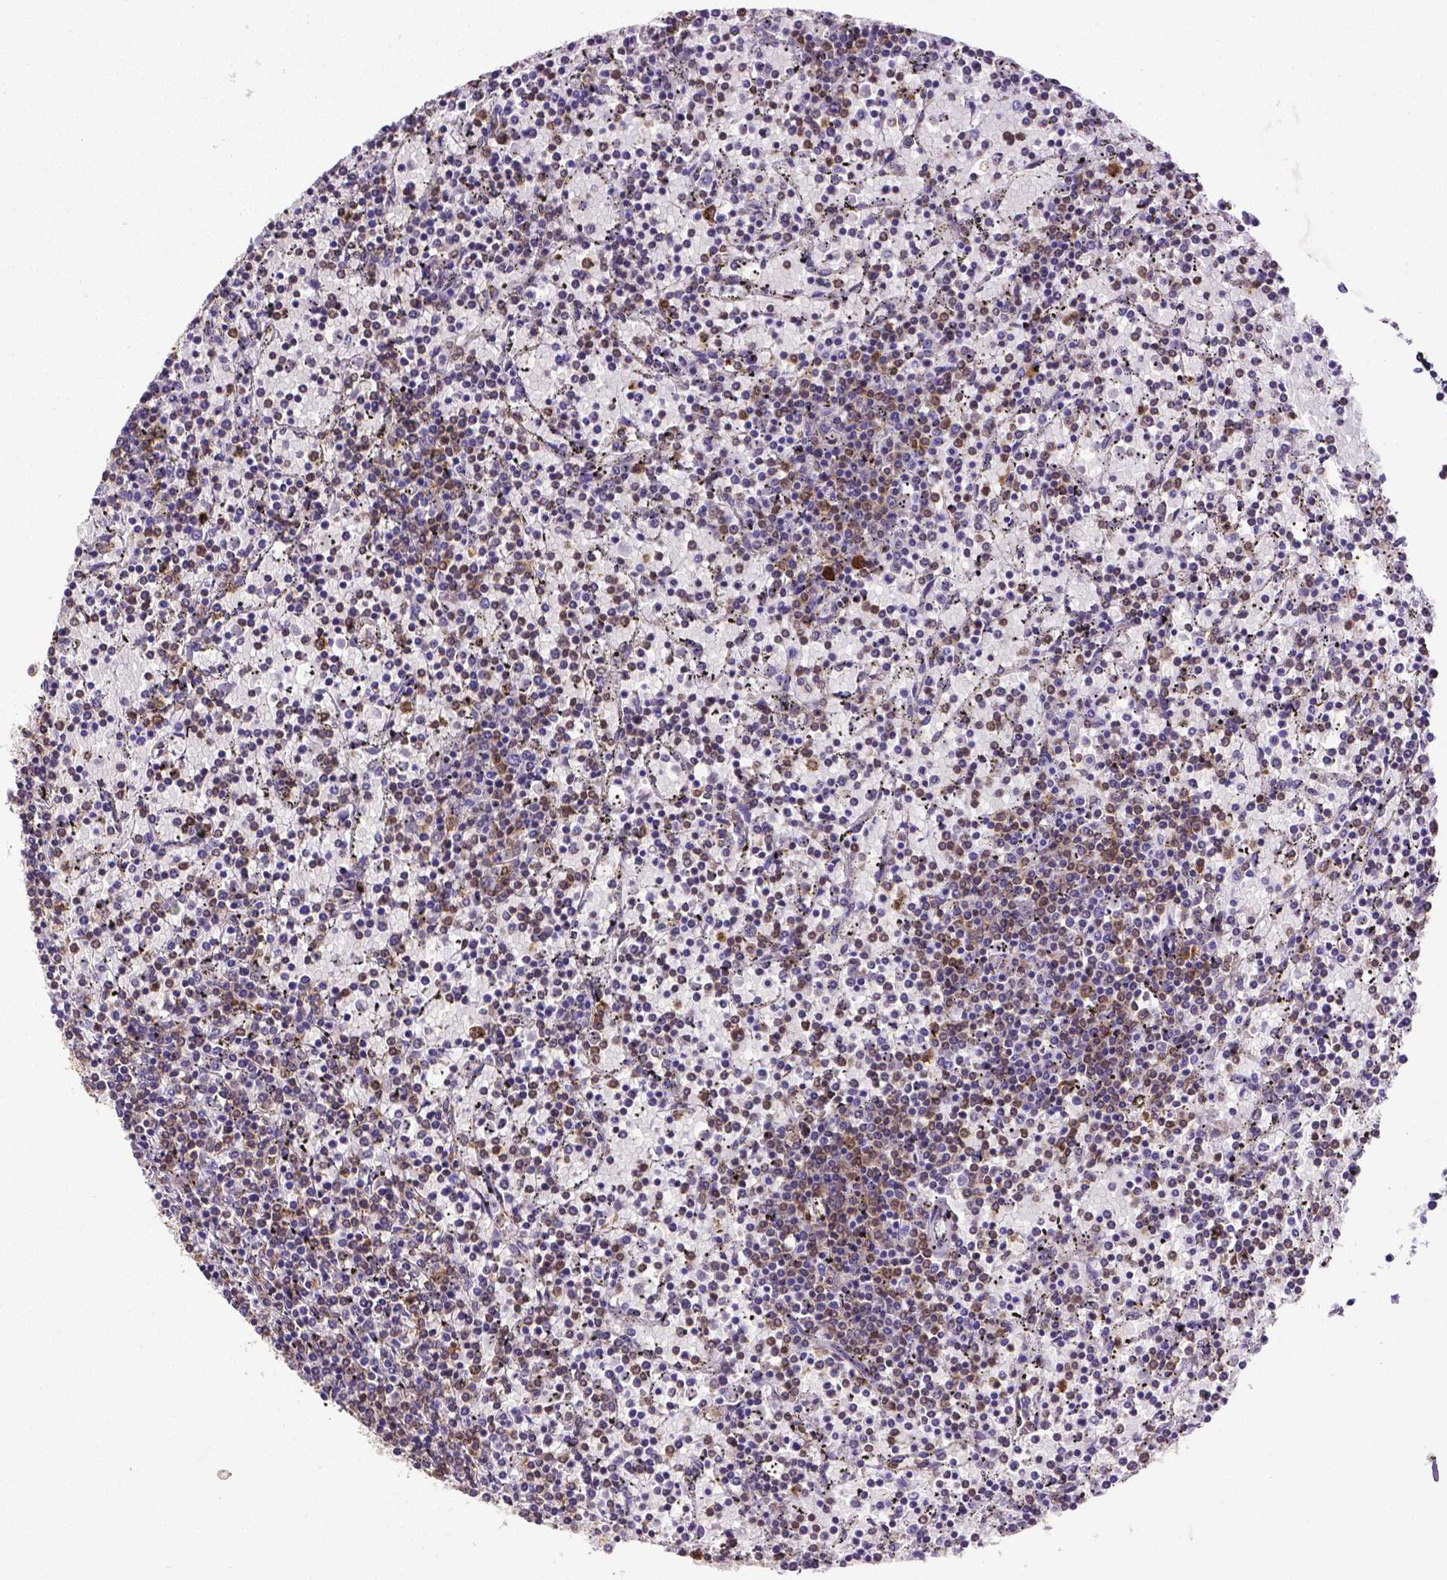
{"staining": {"intensity": "moderate", "quantity": "25%-75%", "location": "cytoplasmic/membranous"}, "tissue": "lymphoma", "cell_type": "Tumor cells", "image_type": "cancer", "snomed": [{"axis": "morphology", "description": "Malignant lymphoma, non-Hodgkin's type, Low grade"}, {"axis": "topography", "description": "Spleen"}], "caption": "Malignant lymphoma, non-Hodgkin's type (low-grade) stained with DAB immunohistochemistry (IHC) displays medium levels of moderate cytoplasmic/membranous staining in approximately 25%-75% of tumor cells.", "gene": "MTDH", "patient": {"sex": "female", "age": 77}}